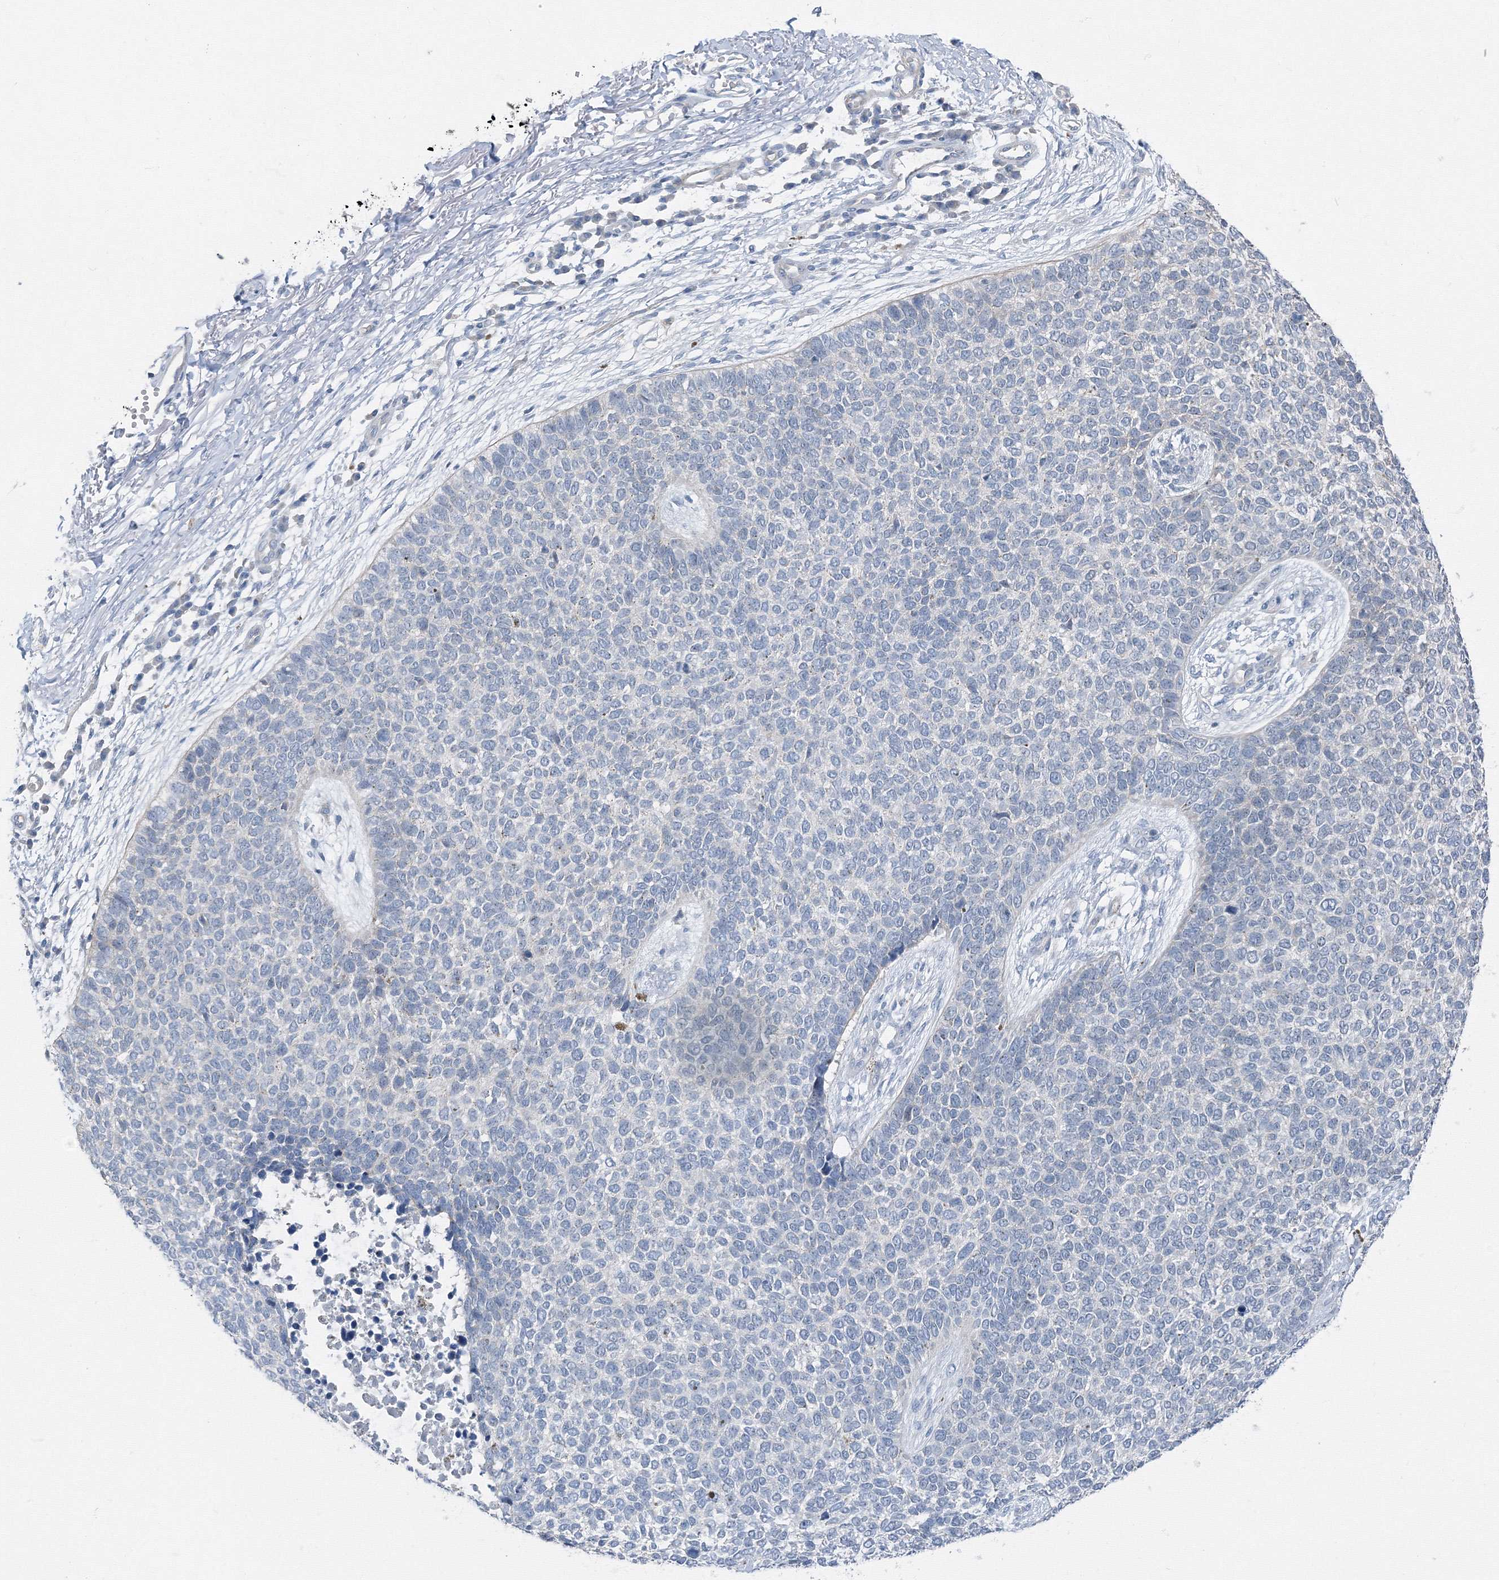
{"staining": {"intensity": "negative", "quantity": "none", "location": "none"}, "tissue": "skin cancer", "cell_type": "Tumor cells", "image_type": "cancer", "snomed": [{"axis": "morphology", "description": "Basal cell carcinoma"}, {"axis": "topography", "description": "Skin"}], "caption": "Immunohistochemistry of skin cancer reveals no staining in tumor cells.", "gene": "AASDH", "patient": {"sex": "female", "age": 84}}